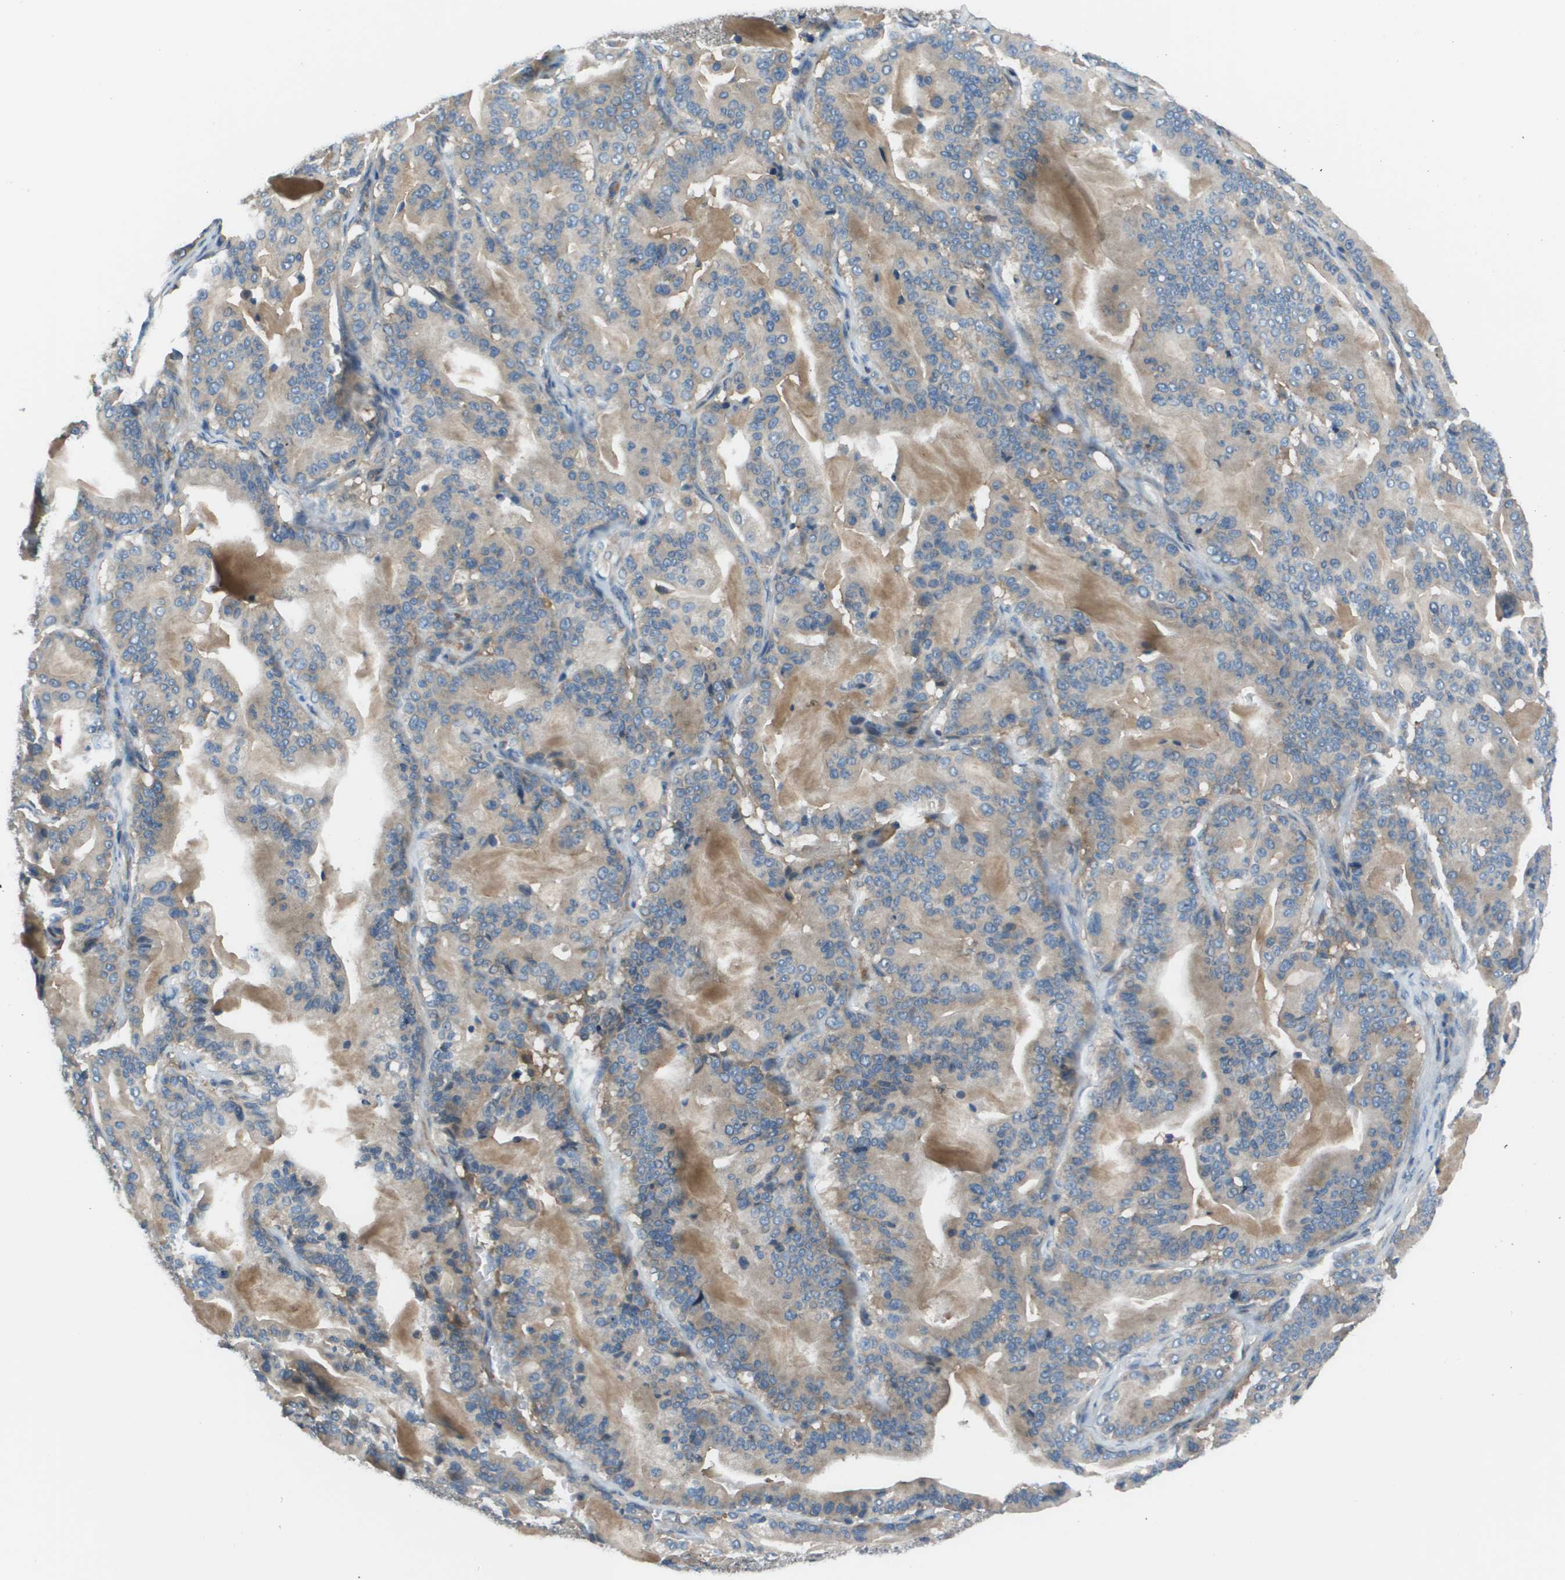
{"staining": {"intensity": "weak", "quantity": "<25%", "location": "cytoplasmic/membranous"}, "tissue": "pancreatic cancer", "cell_type": "Tumor cells", "image_type": "cancer", "snomed": [{"axis": "morphology", "description": "Adenocarcinoma, NOS"}, {"axis": "topography", "description": "Pancreas"}], "caption": "High power microscopy micrograph of an immunohistochemistry (IHC) image of pancreatic cancer, revealing no significant positivity in tumor cells.", "gene": "EIF3B", "patient": {"sex": "male", "age": 63}}